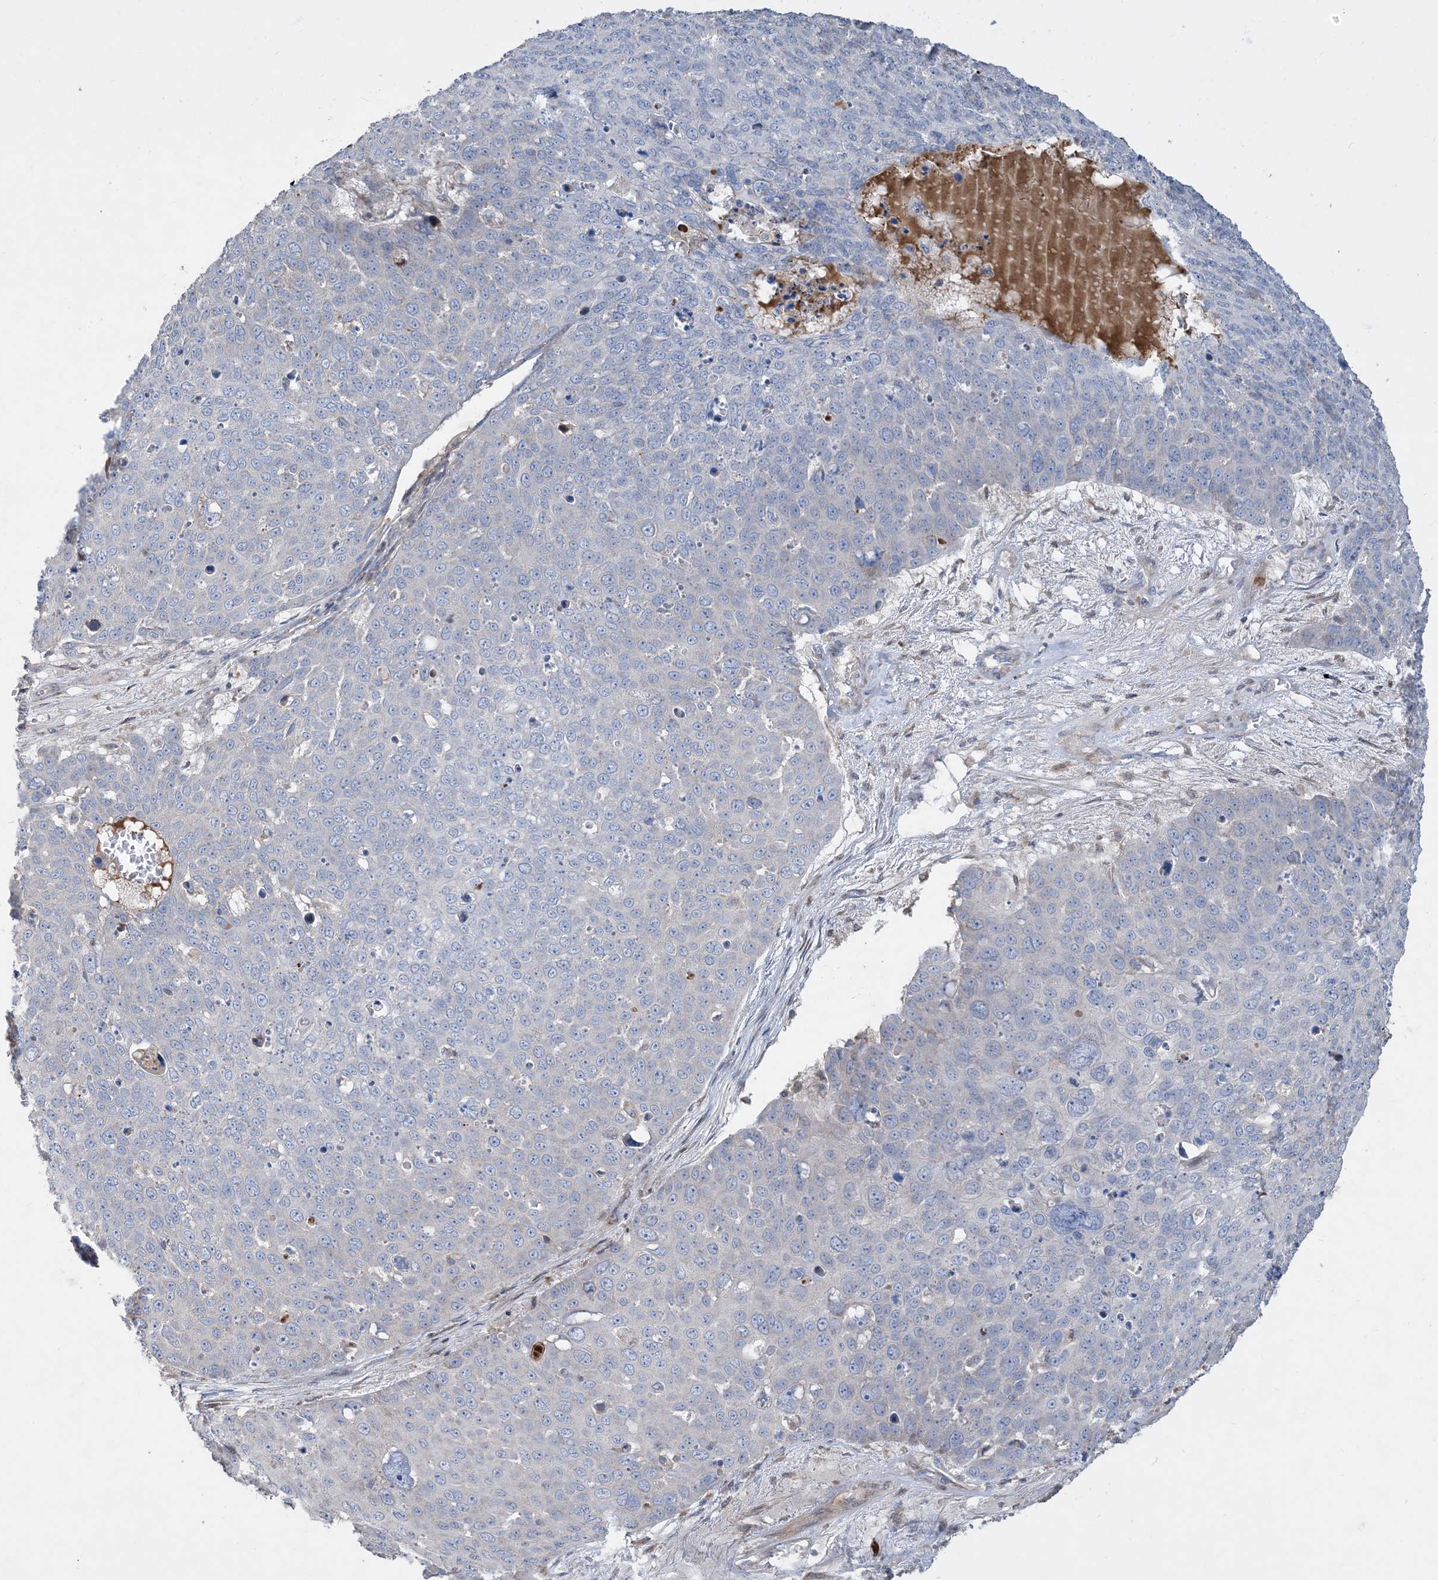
{"staining": {"intensity": "negative", "quantity": "none", "location": "none"}, "tissue": "skin cancer", "cell_type": "Tumor cells", "image_type": "cancer", "snomed": [{"axis": "morphology", "description": "Squamous cell carcinoma, NOS"}, {"axis": "topography", "description": "Skin"}], "caption": "Protein analysis of skin squamous cell carcinoma exhibits no significant positivity in tumor cells.", "gene": "ECHDC1", "patient": {"sex": "male", "age": 71}}